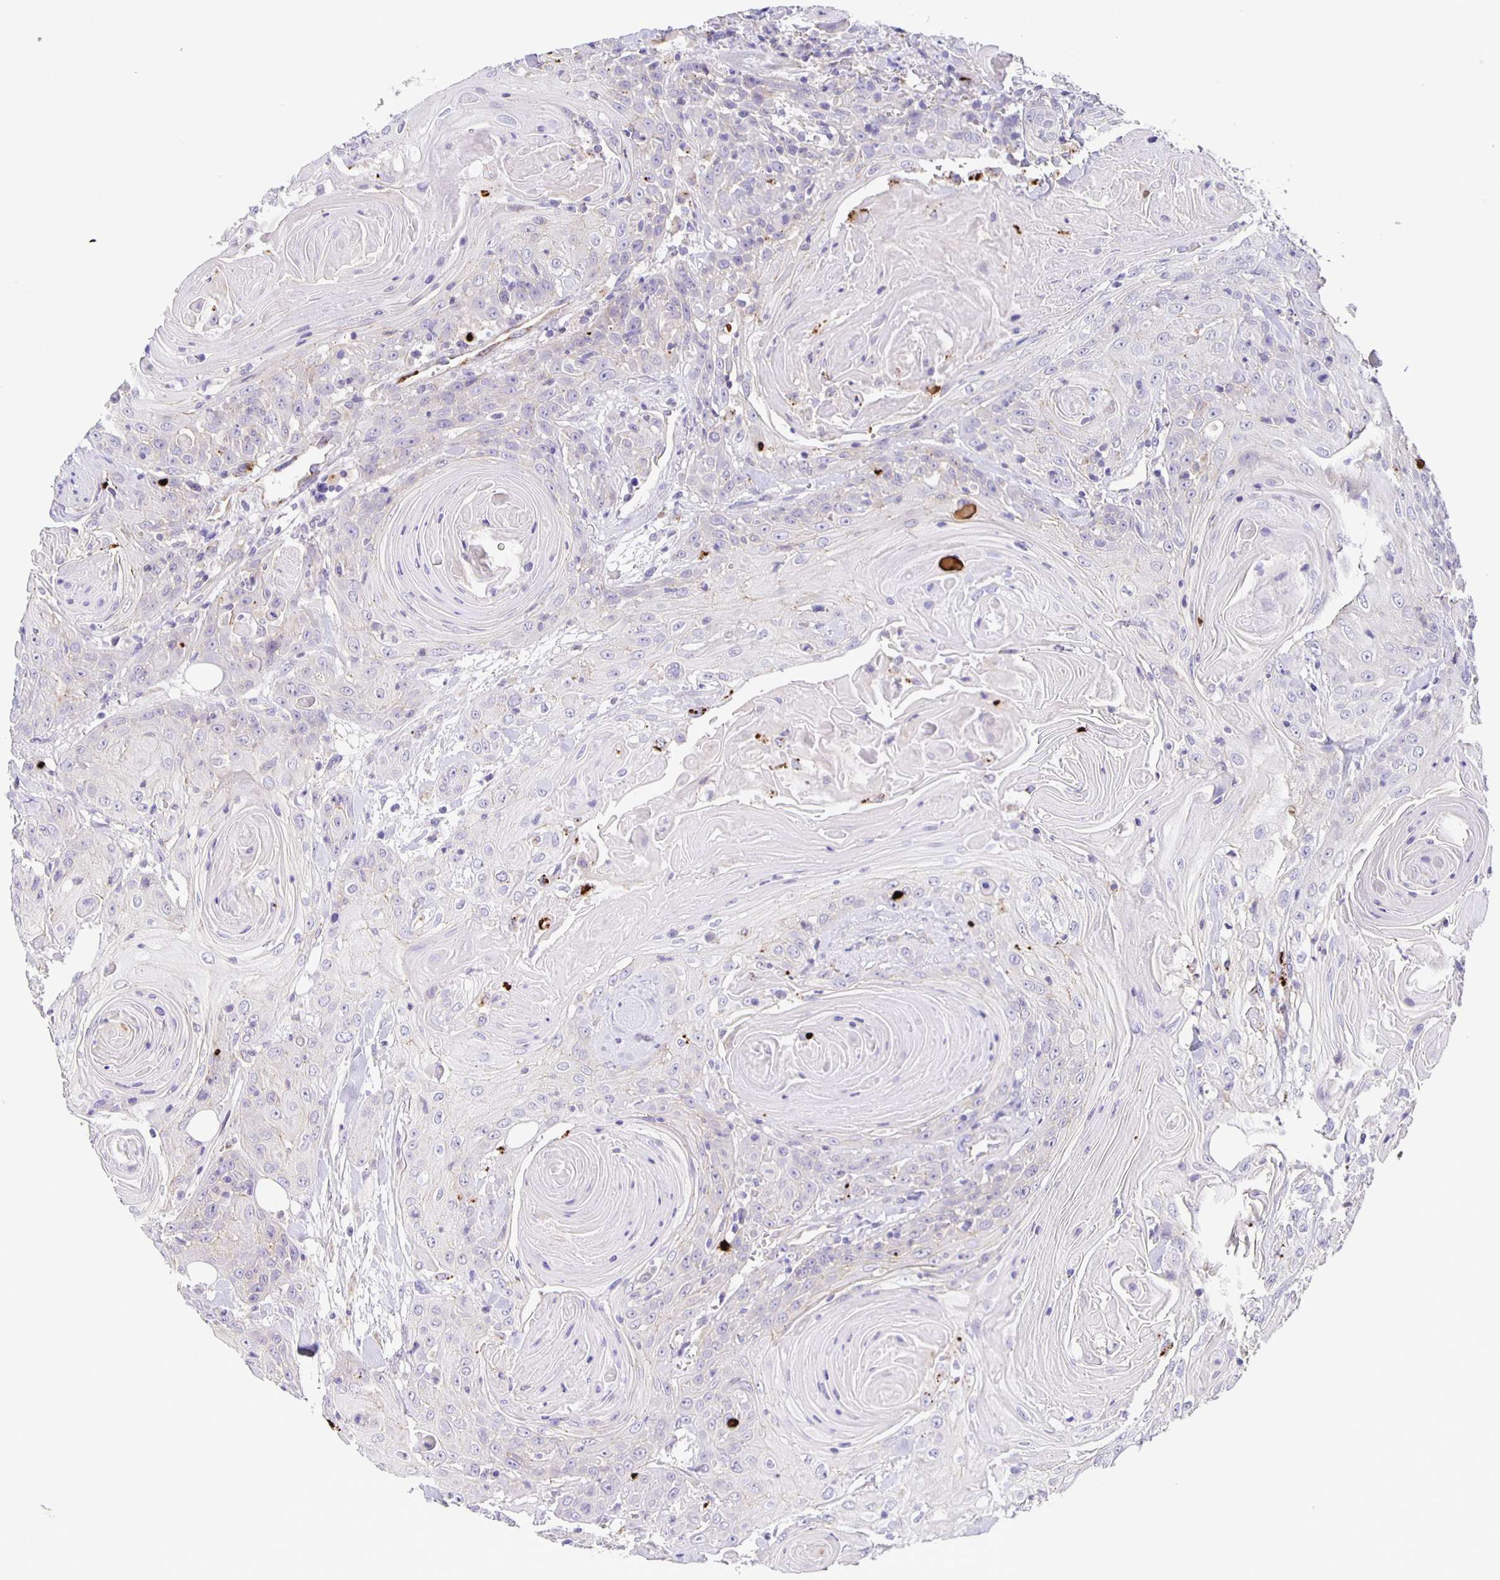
{"staining": {"intensity": "negative", "quantity": "none", "location": "none"}, "tissue": "head and neck cancer", "cell_type": "Tumor cells", "image_type": "cancer", "snomed": [{"axis": "morphology", "description": "Squamous cell carcinoma, NOS"}, {"axis": "topography", "description": "Head-Neck"}], "caption": "An image of human squamous cell carcinoma (head and neck) is negative for staining in tumor cells.", "gene": "JMJD4", "patient": {"sex": "female", "age": 84}}